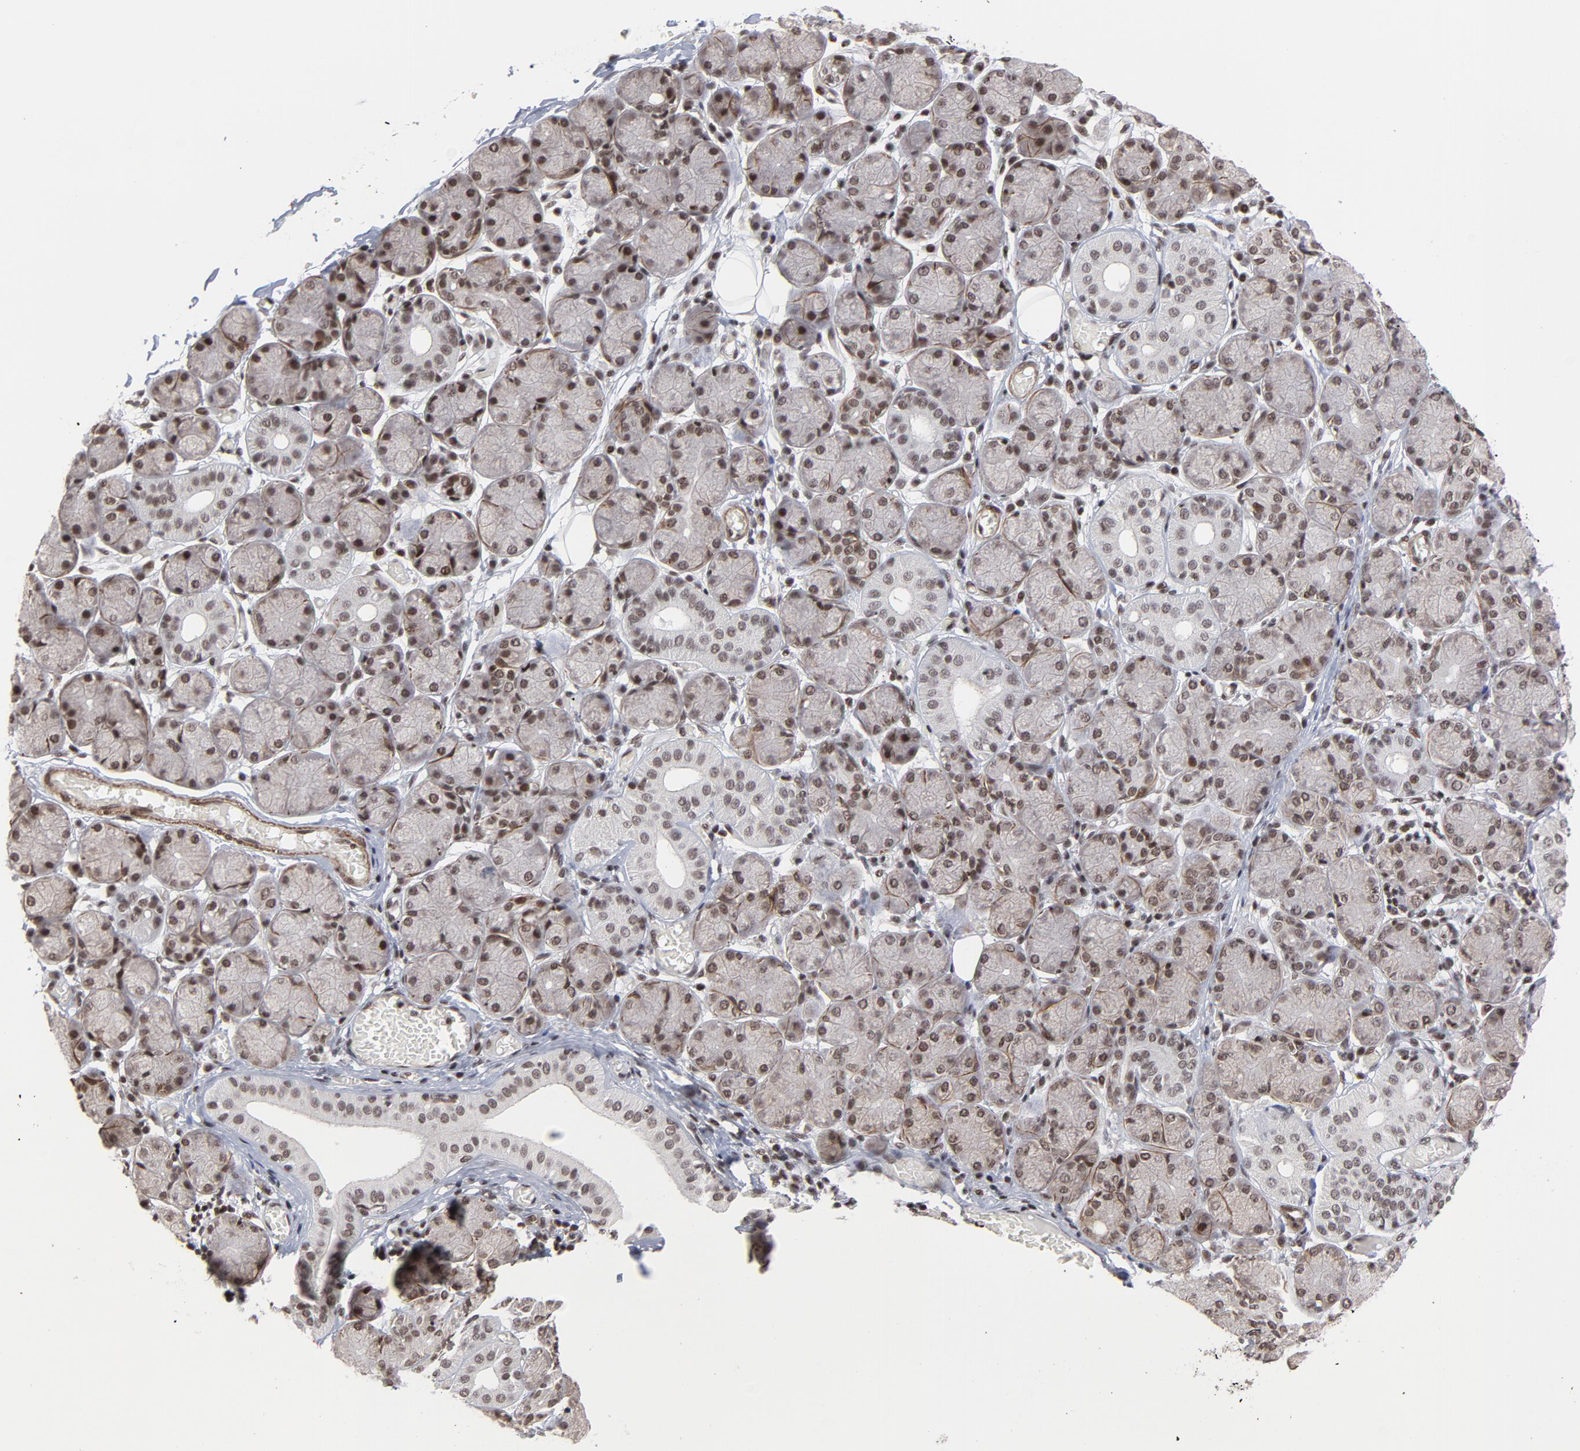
{"staining": {"intensity": "strong", "quantity": ">75%", "location": "nuclear"}, "tissue": "salivary gland", "cell_type": "Glandular cells", "image_type": "normal", "snomed": [{"axis": "morphology", "description": "Normal tissue, NOS"}, {"axis": "topography", "description": "Salivary gland"}], "caption": "Glandular cells demonstrate strong nuclear positivity in approximately >75% of cells in normal salivary gland.", "gene": "CTCF", "patient": {"sex": "female", "age": 24}}